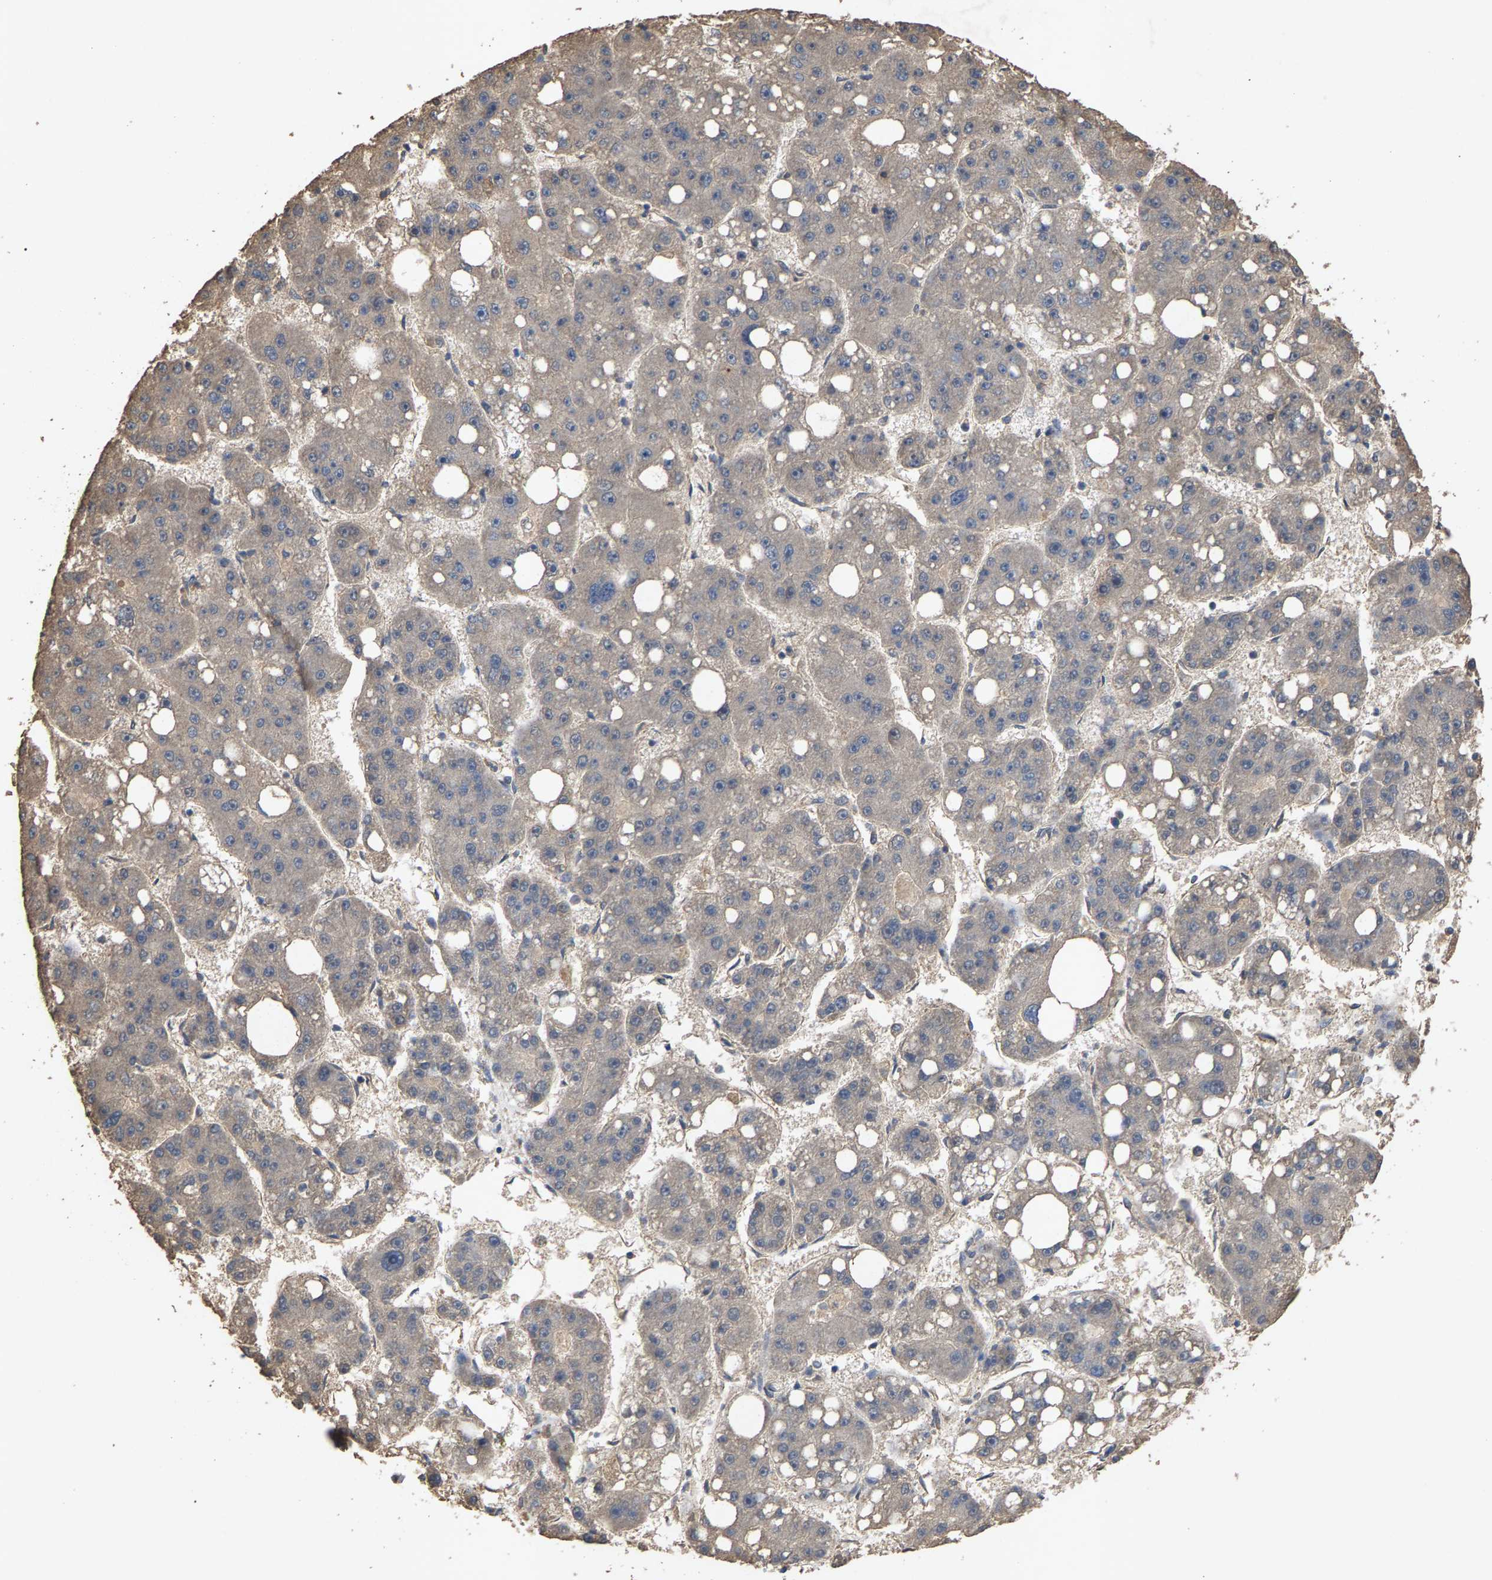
{"staining": {"intensity": "weak", "quantity": "<25%", "location": "cytoplasmic/membranous"}, "tissue": "liver cancer", "cell_type": "Tumor cells", "image_type": "cancer", "snomed": [{"axis": "morphology", "description": "Carcinoma, Hepatocellular, NOS"}, {"axis": "topography", "description": "Liver"}], "caption": "High power microscopy image of an immunohistochemistry histopathology image of liver hepatocellular carcinoma, revealing no significant positivity in tumor cells.", "gene": "HTRA3", "patient": {"sex": "female", "age": 61}}